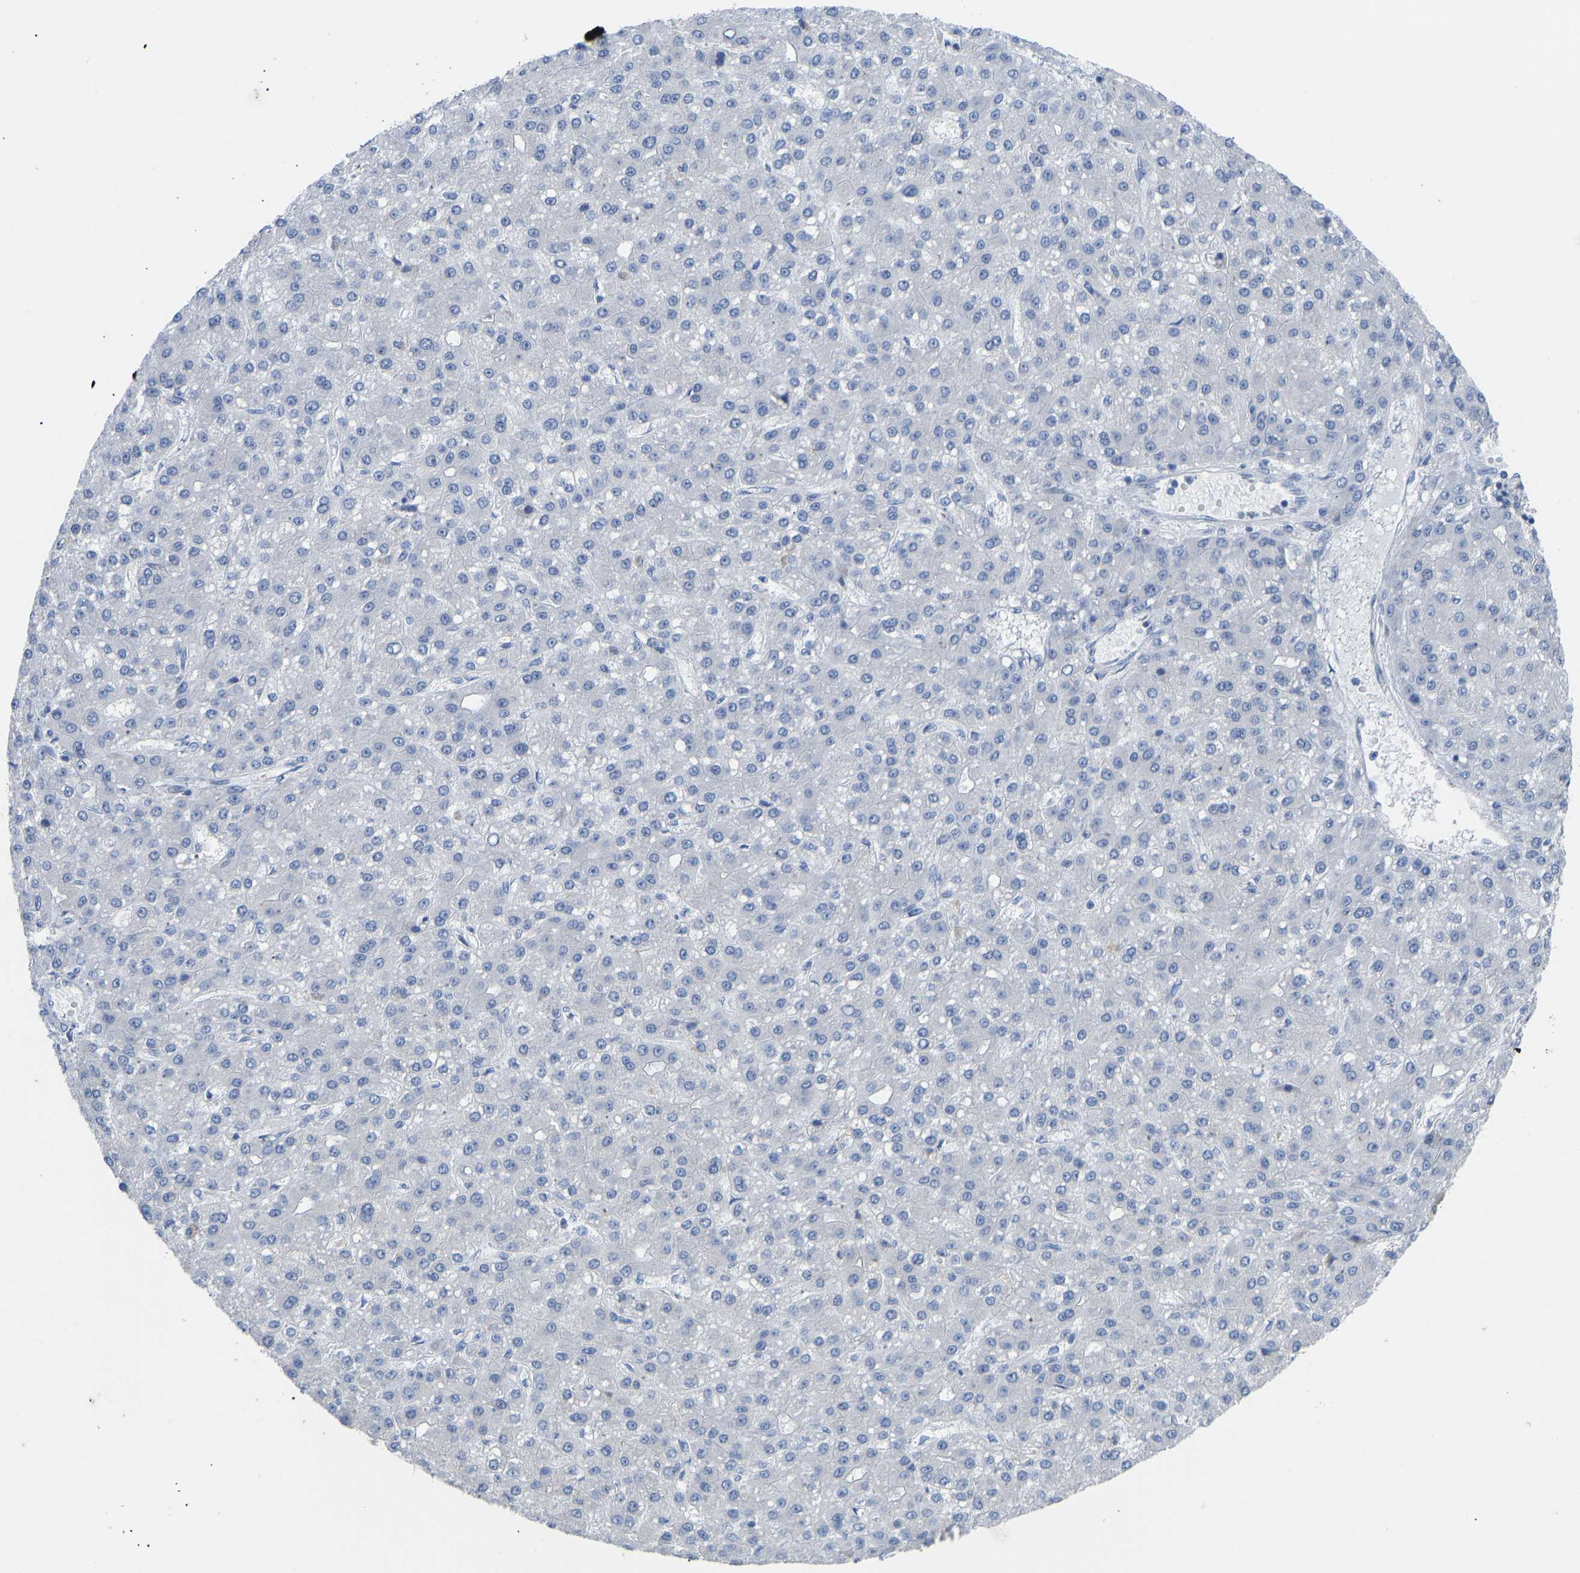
{"staining": {"intensity": "negative", "quantity": "none", "location": "none"}, "tissue": "liver cancer", "cell_type": "Tumor cells", "image_type": "cancer", "snomed": [{"axis": "morphology", "description": "Carcinoma, Hepatocellular, NOS"}, {"axis": "topography", "description": "Liver"}], "caption": "An immunohistochemistry (IHC) photomicrograph of hepatocellular carcinoma (liver) is shown. There is no staining in tumor cells of hepatocellular carcinoma (liver).", "gene": "OLIG2", "patient": {"sex": "male", "age": 67}}